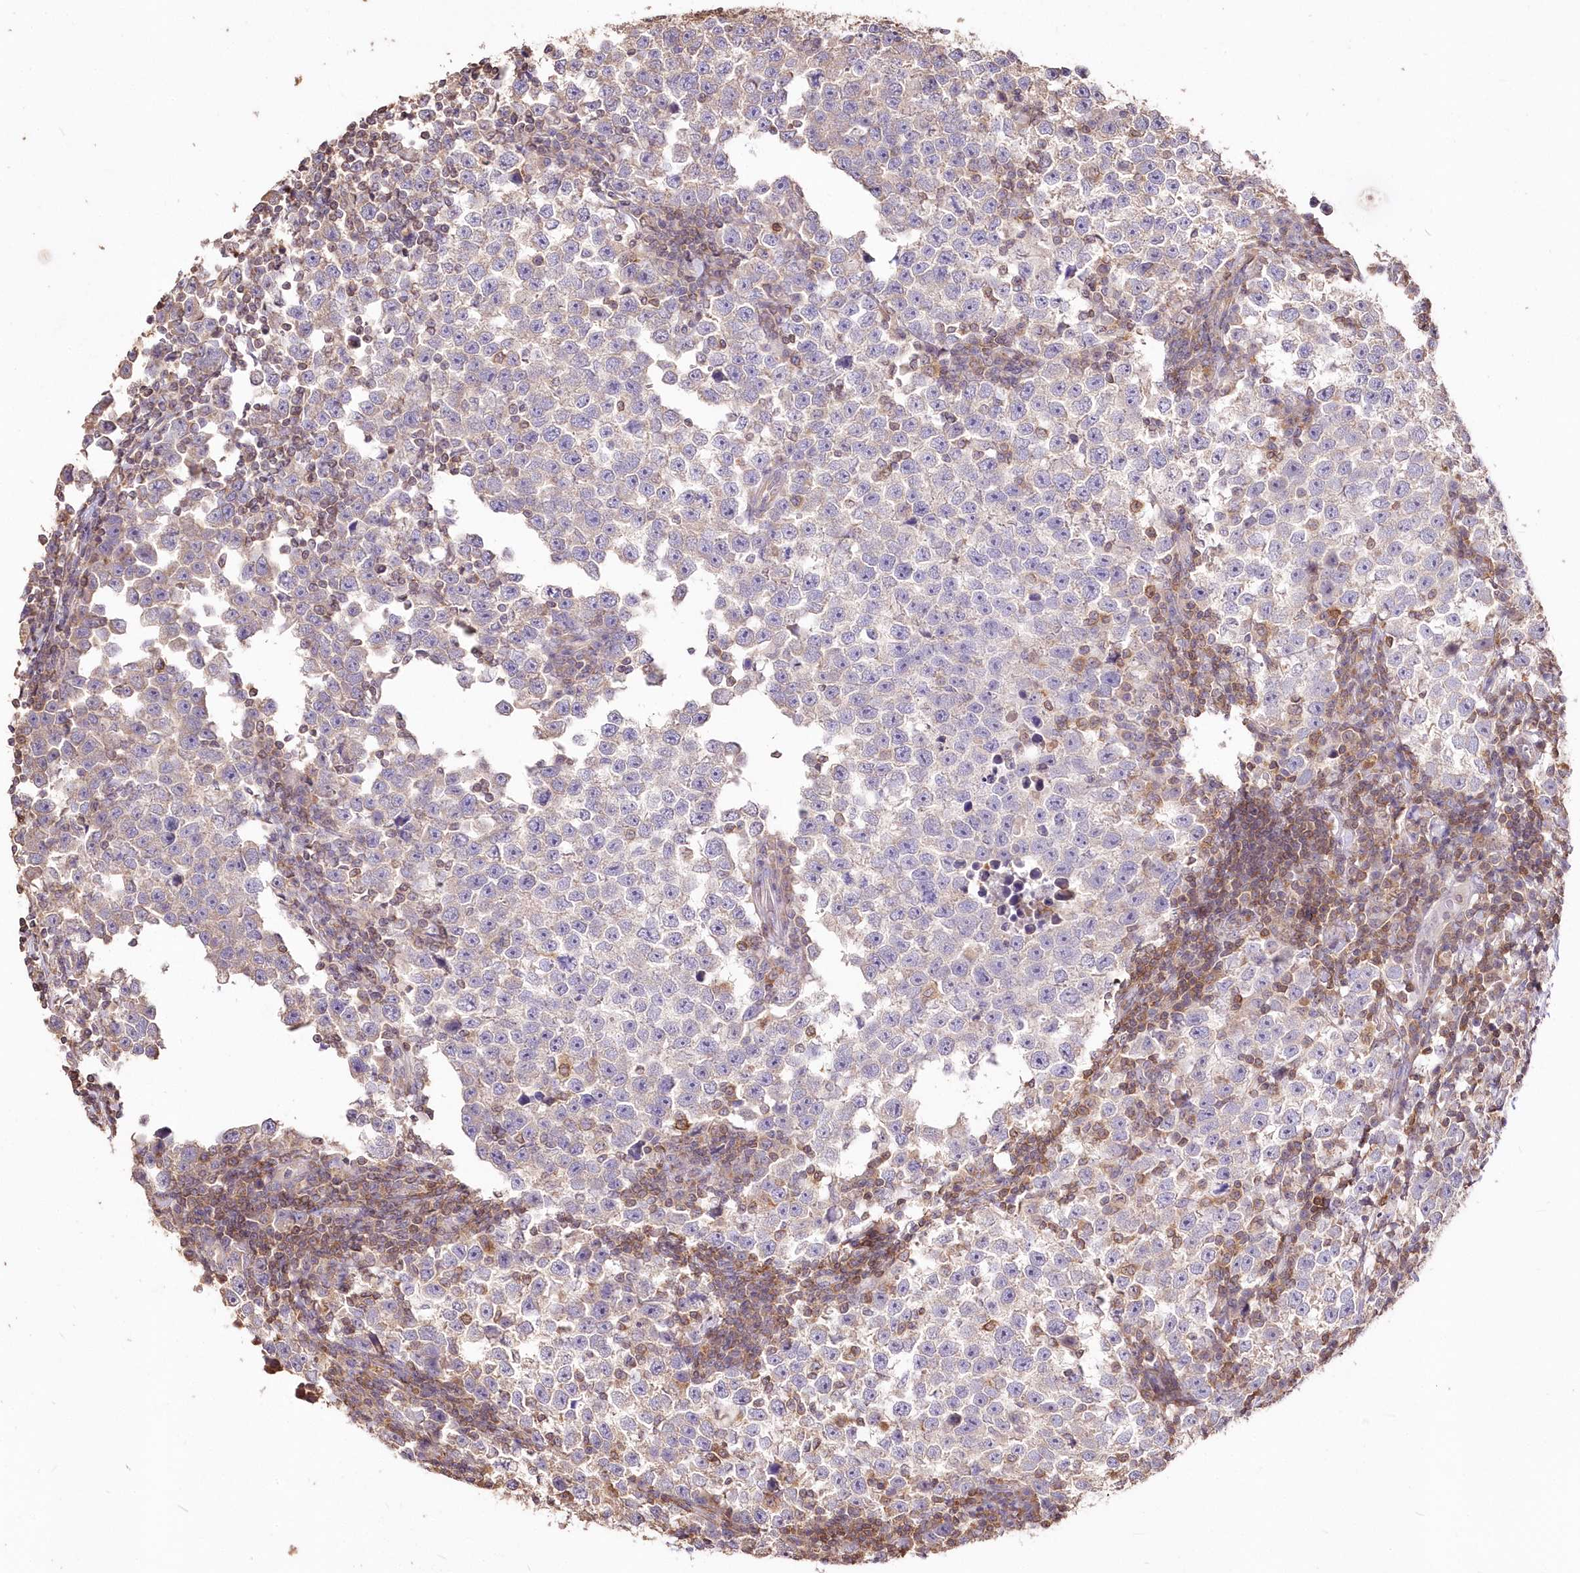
{"staining": {"intensity": "negative", "quantity": "none", "location": "none"}, "tissue": "testis cancer", "cell_type": "Tumor cells", "image_type": "cancer", "snomed": [{"axis": "morphology", "description": "Normal tissue, NOS"}, {"axis": "morphology", "description": "Seminoma, NOS"}, {"axis": "topography", "description": "Testis"}], "caption": "This is an immunohistochemistry (IHC) micrograph of testis cancer. There is no expression in tumor cells.", "gene": "STK17B", "patient": {"sex": "male", "age": 43}}